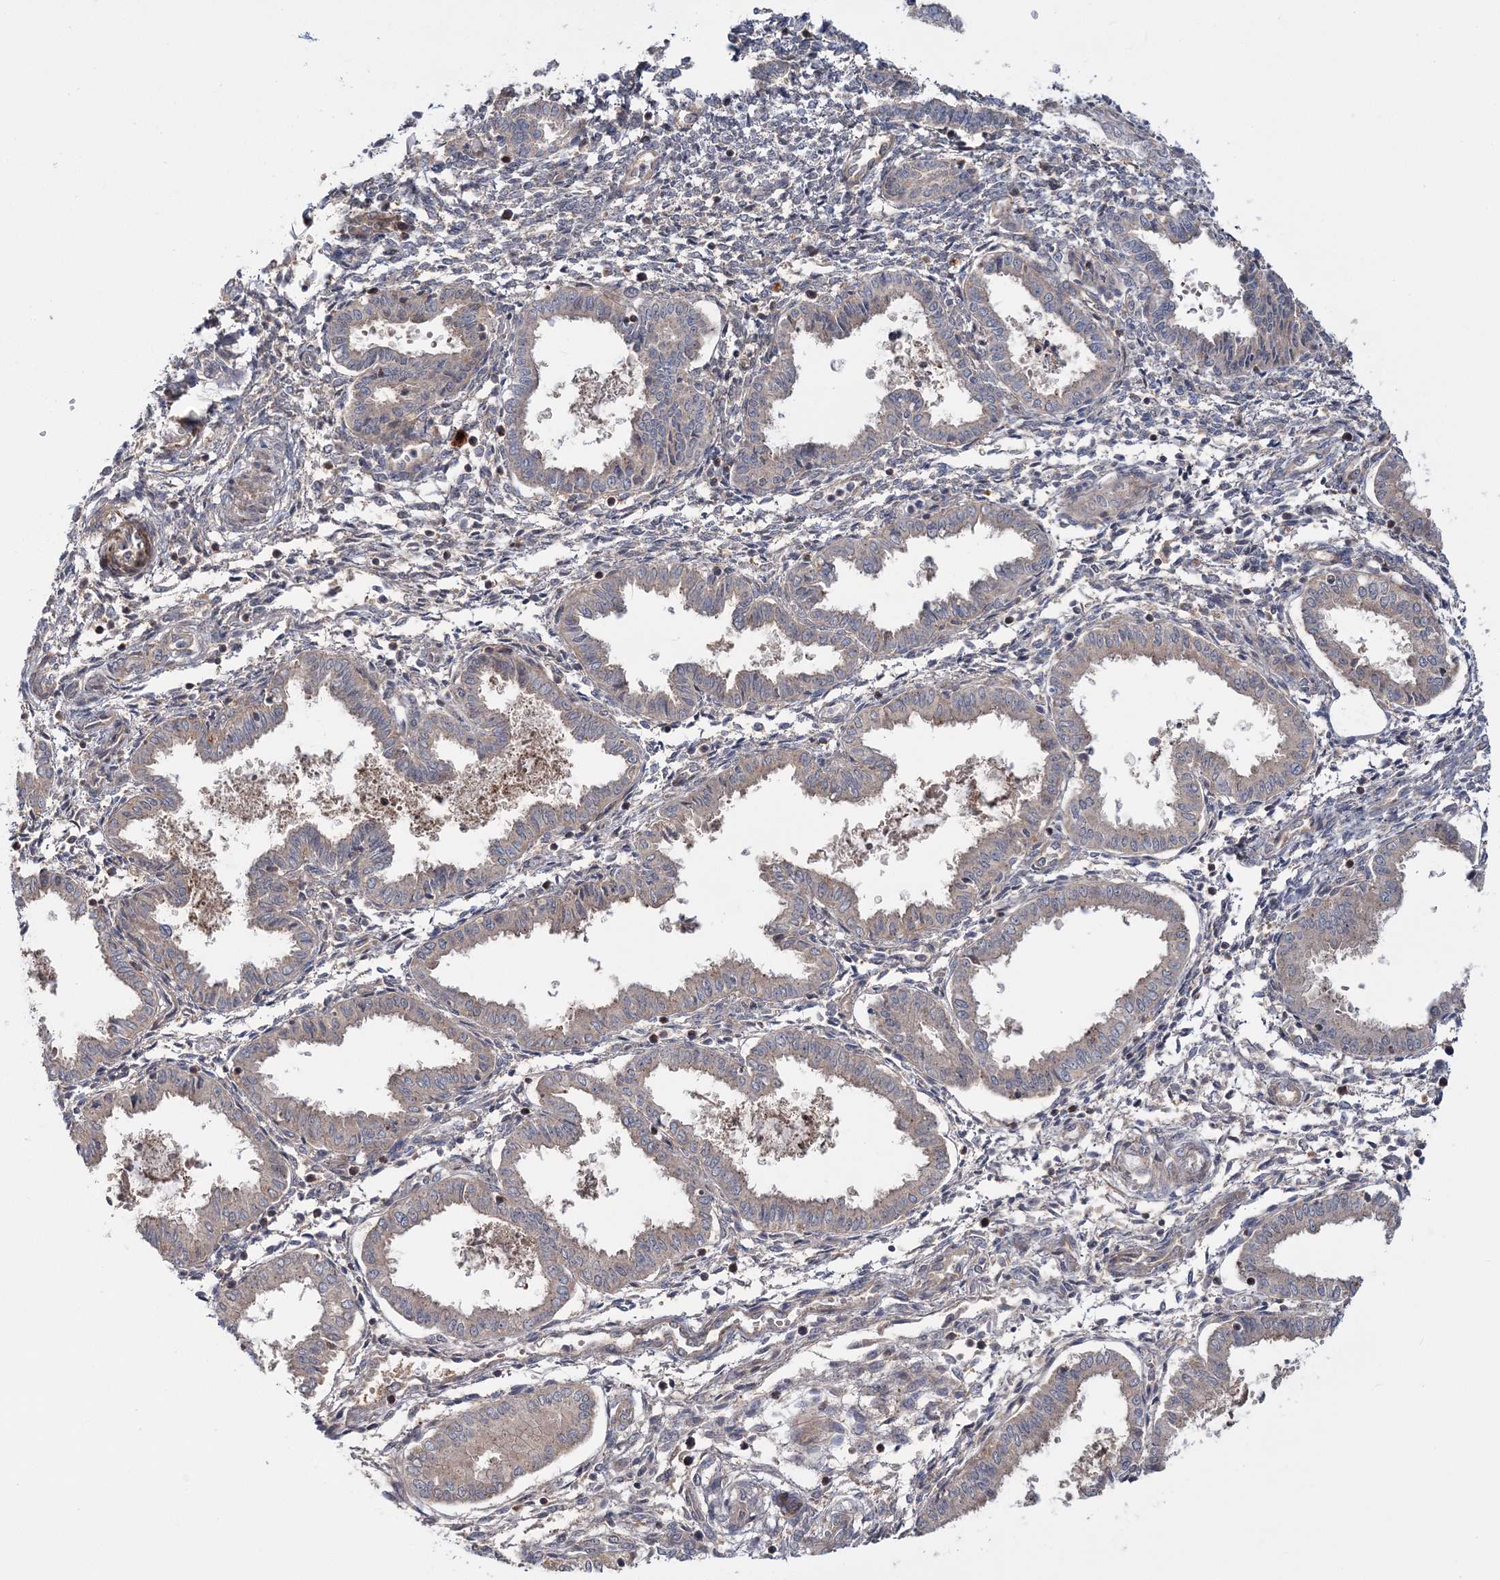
{"staining": {"intensity": "negative", "quantity": "none", "location": "none"}, "tissue": "endometrium", "cell_type": "Cells in endometrial stroma", "image_type": "normal", "snomed": [{"axis": "morphology", "description": "Normal tissue, NOS"}, {"axis": "topography", "description": "Endometrium"}], "caption": "Protein analysis of unremarkable endometrium shows no significant staining in cells in endometrial stroma. Brightfield microscopy of IHC stained with DAB (brown) and hematoxylin (blue), captured at high magnification.", "gene": "MOCS2", "patient": {"sex": "female", "age": 33}}